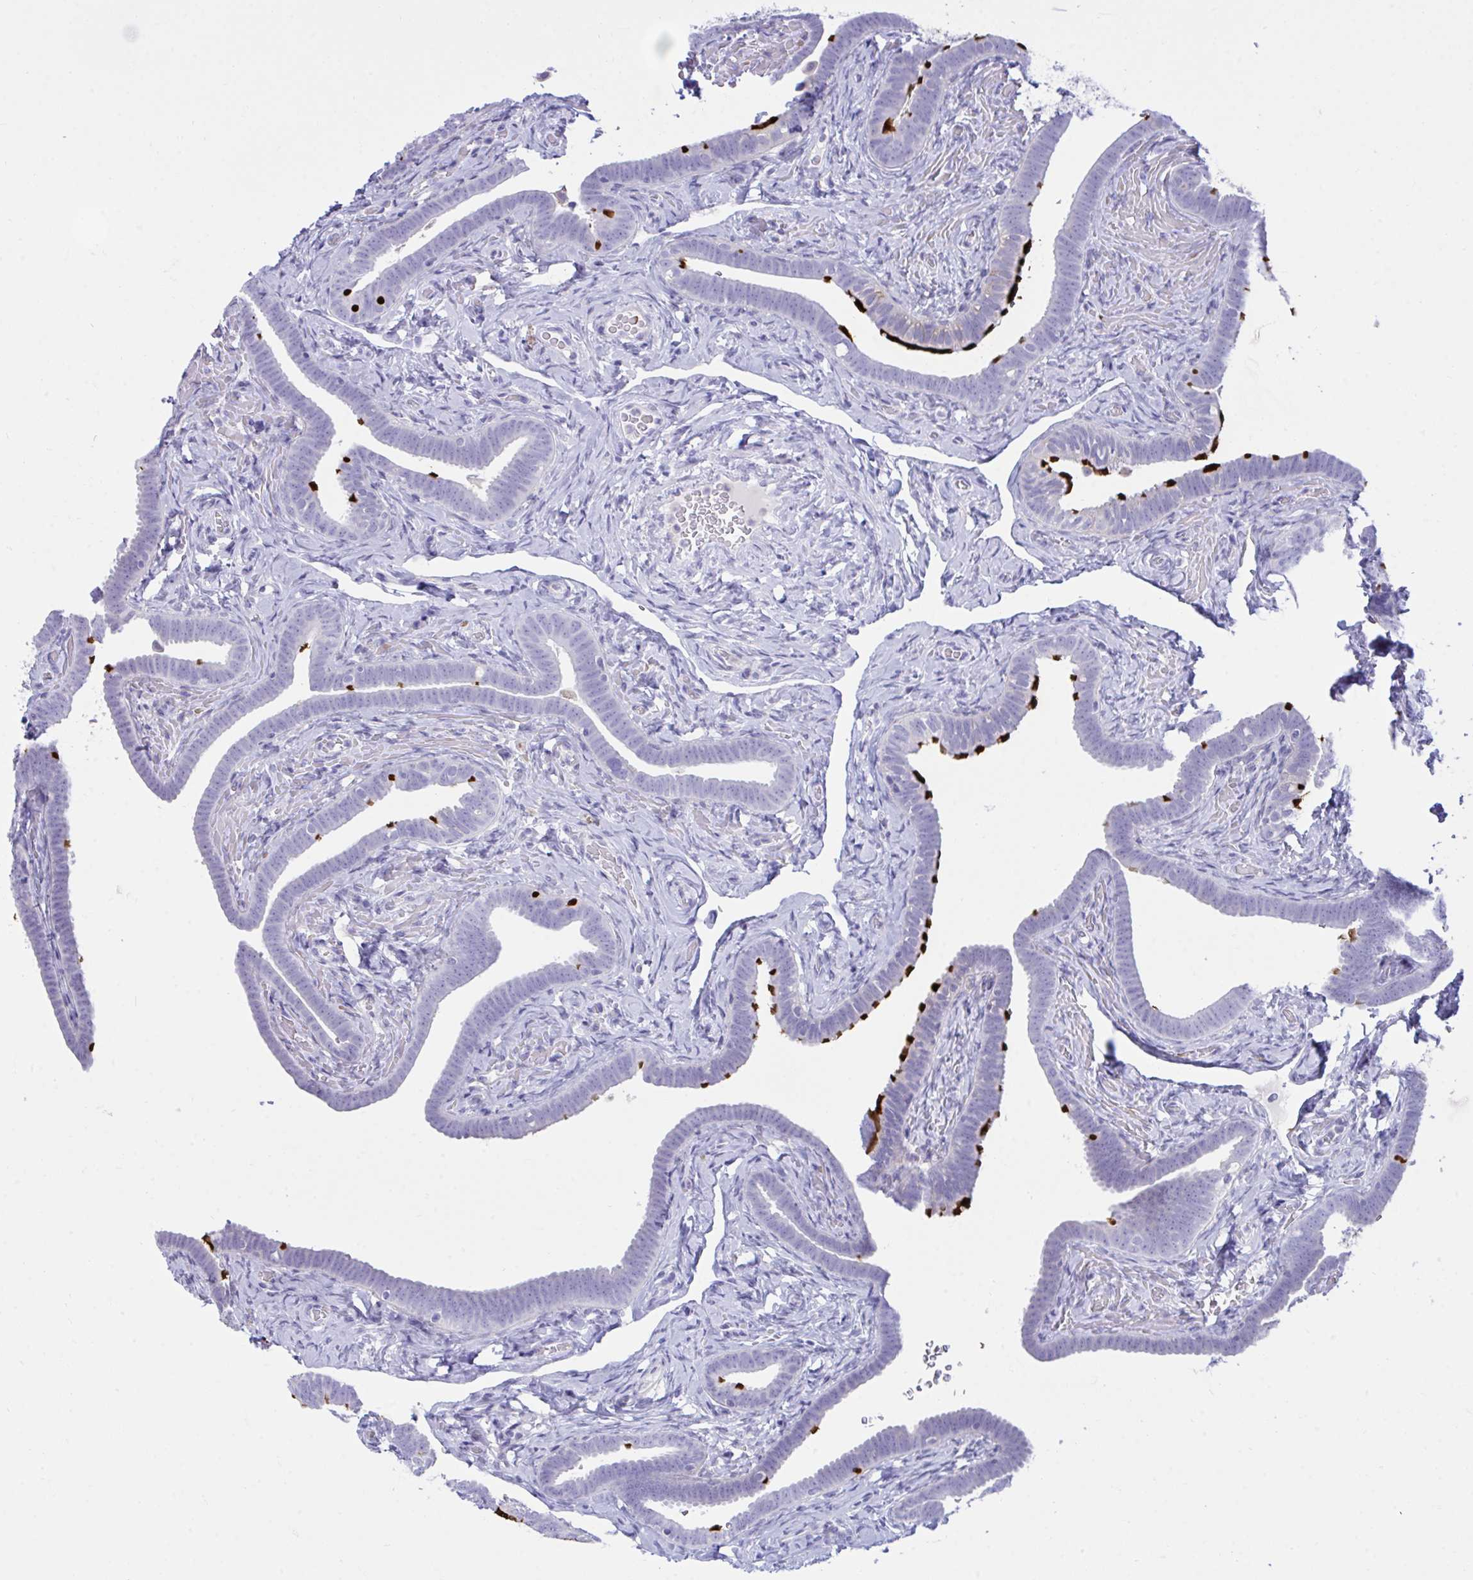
{"staining": {"intensity": "strong", "quantity": "25%-75%", "location": "cytoplasmic/membranous"}, "tissue": "fallopian tube", "cell_type": "Glandular cells", "image_type": "normal", "snomed": [{"axis": "morphology", "description": "Normal tissue, NOS"}, {"axis": "topography", "description": "Fallopian tube"}], "caption": "This photomicrograph demonstrates IHC staining of normal human fallopian tube, with high strong cytoplasmic/membranous staining in approximately 25%-75% of glandular cells.", "gene": "PLEKHH1", "patient": {"sex": "female", "age": 69}}